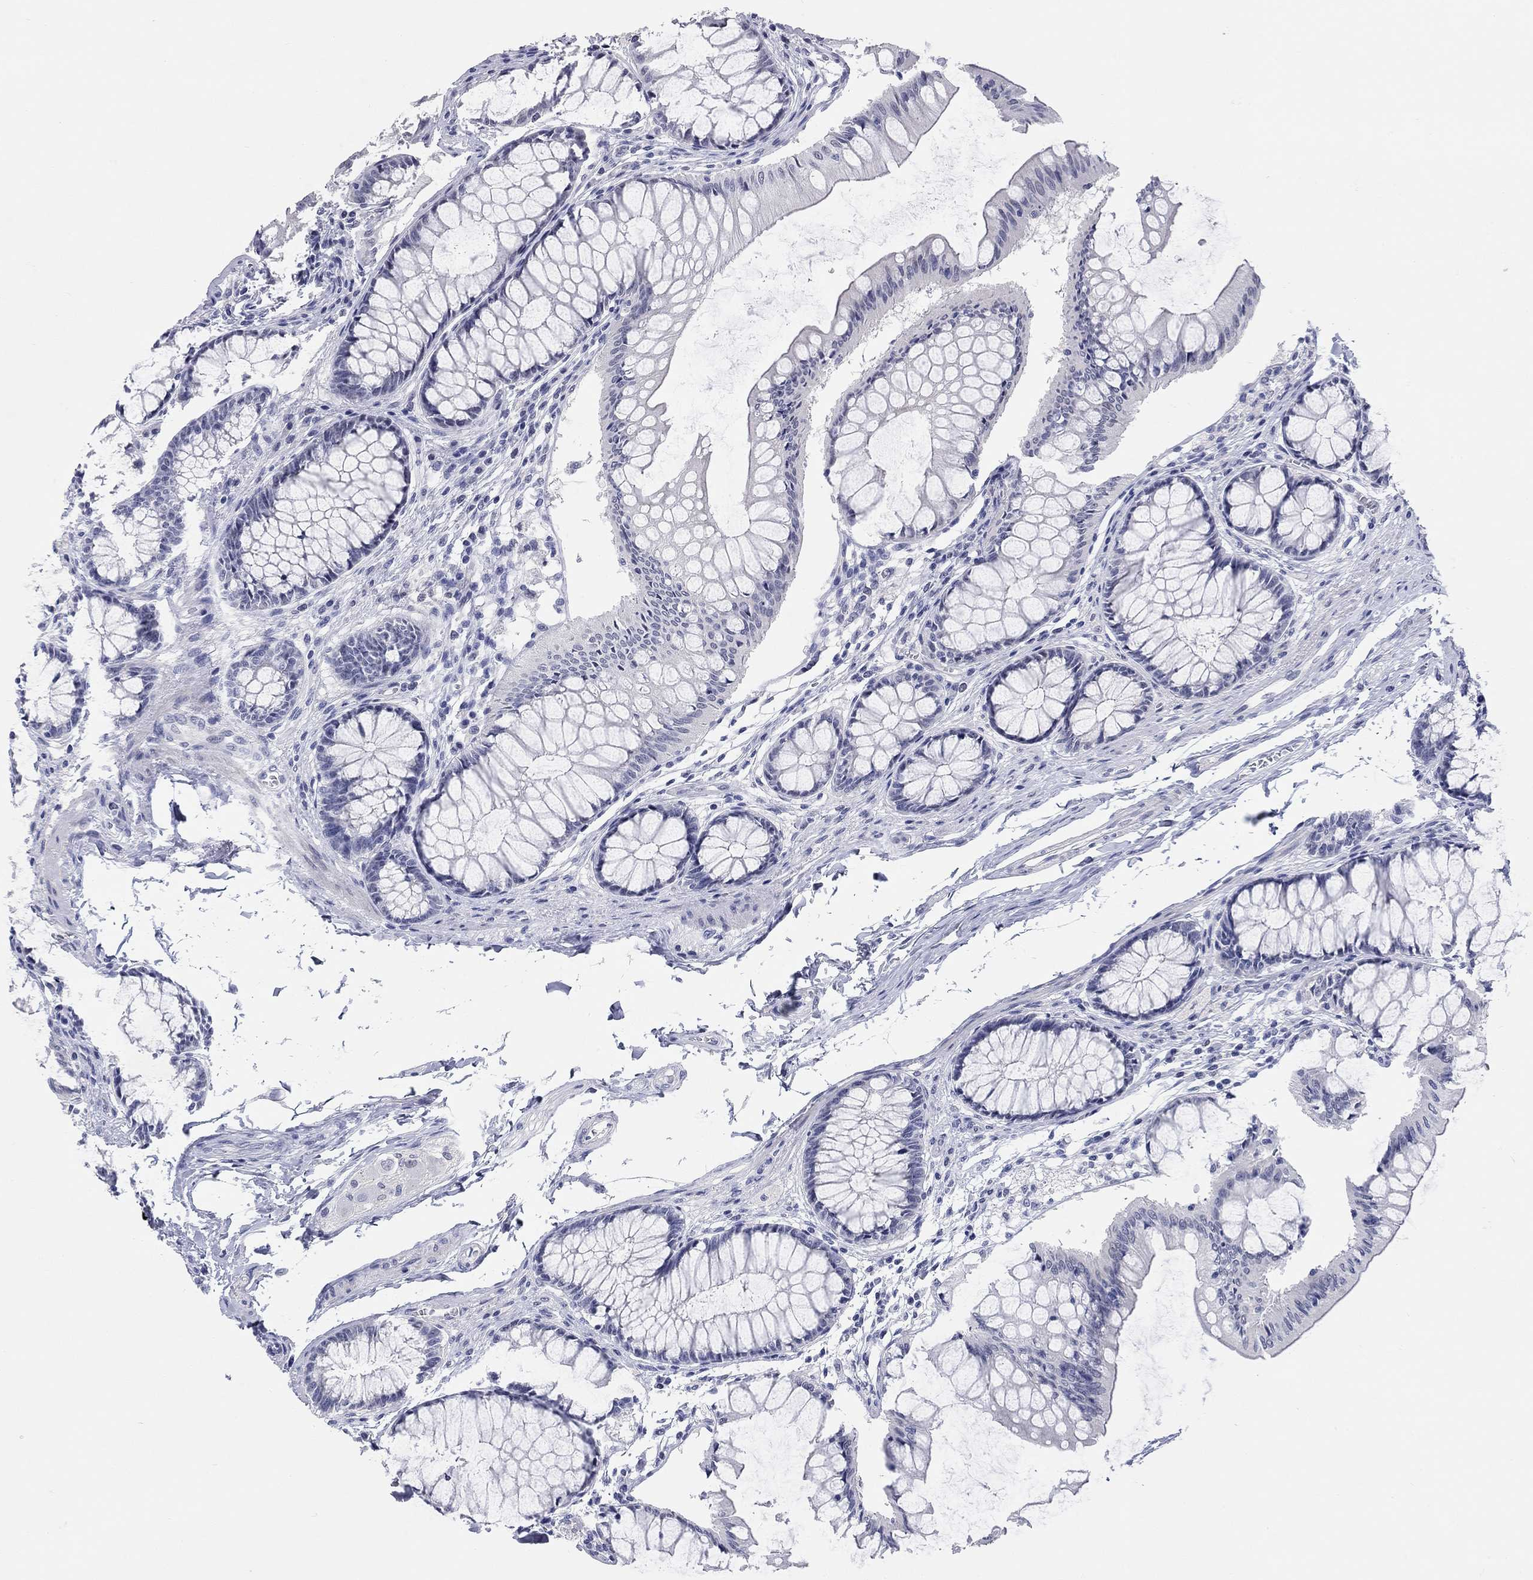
{"staining": {"intensity": "negative", "quantity": "none", "location": "none"}, "tissue": "colon", "cell_type": "Endothelial cells", "image_type": "normal", "snomed": [{"axis": "morphology", "description": "Normal tissue, NOS"}, {"axis": "topography", "description": "Colon"}], "caption": "Photomicrograph shows no protein staining in endothelial cells of normal colon.", "gene": "WASF3", "patient": {"sex": "female", "age": 65}}